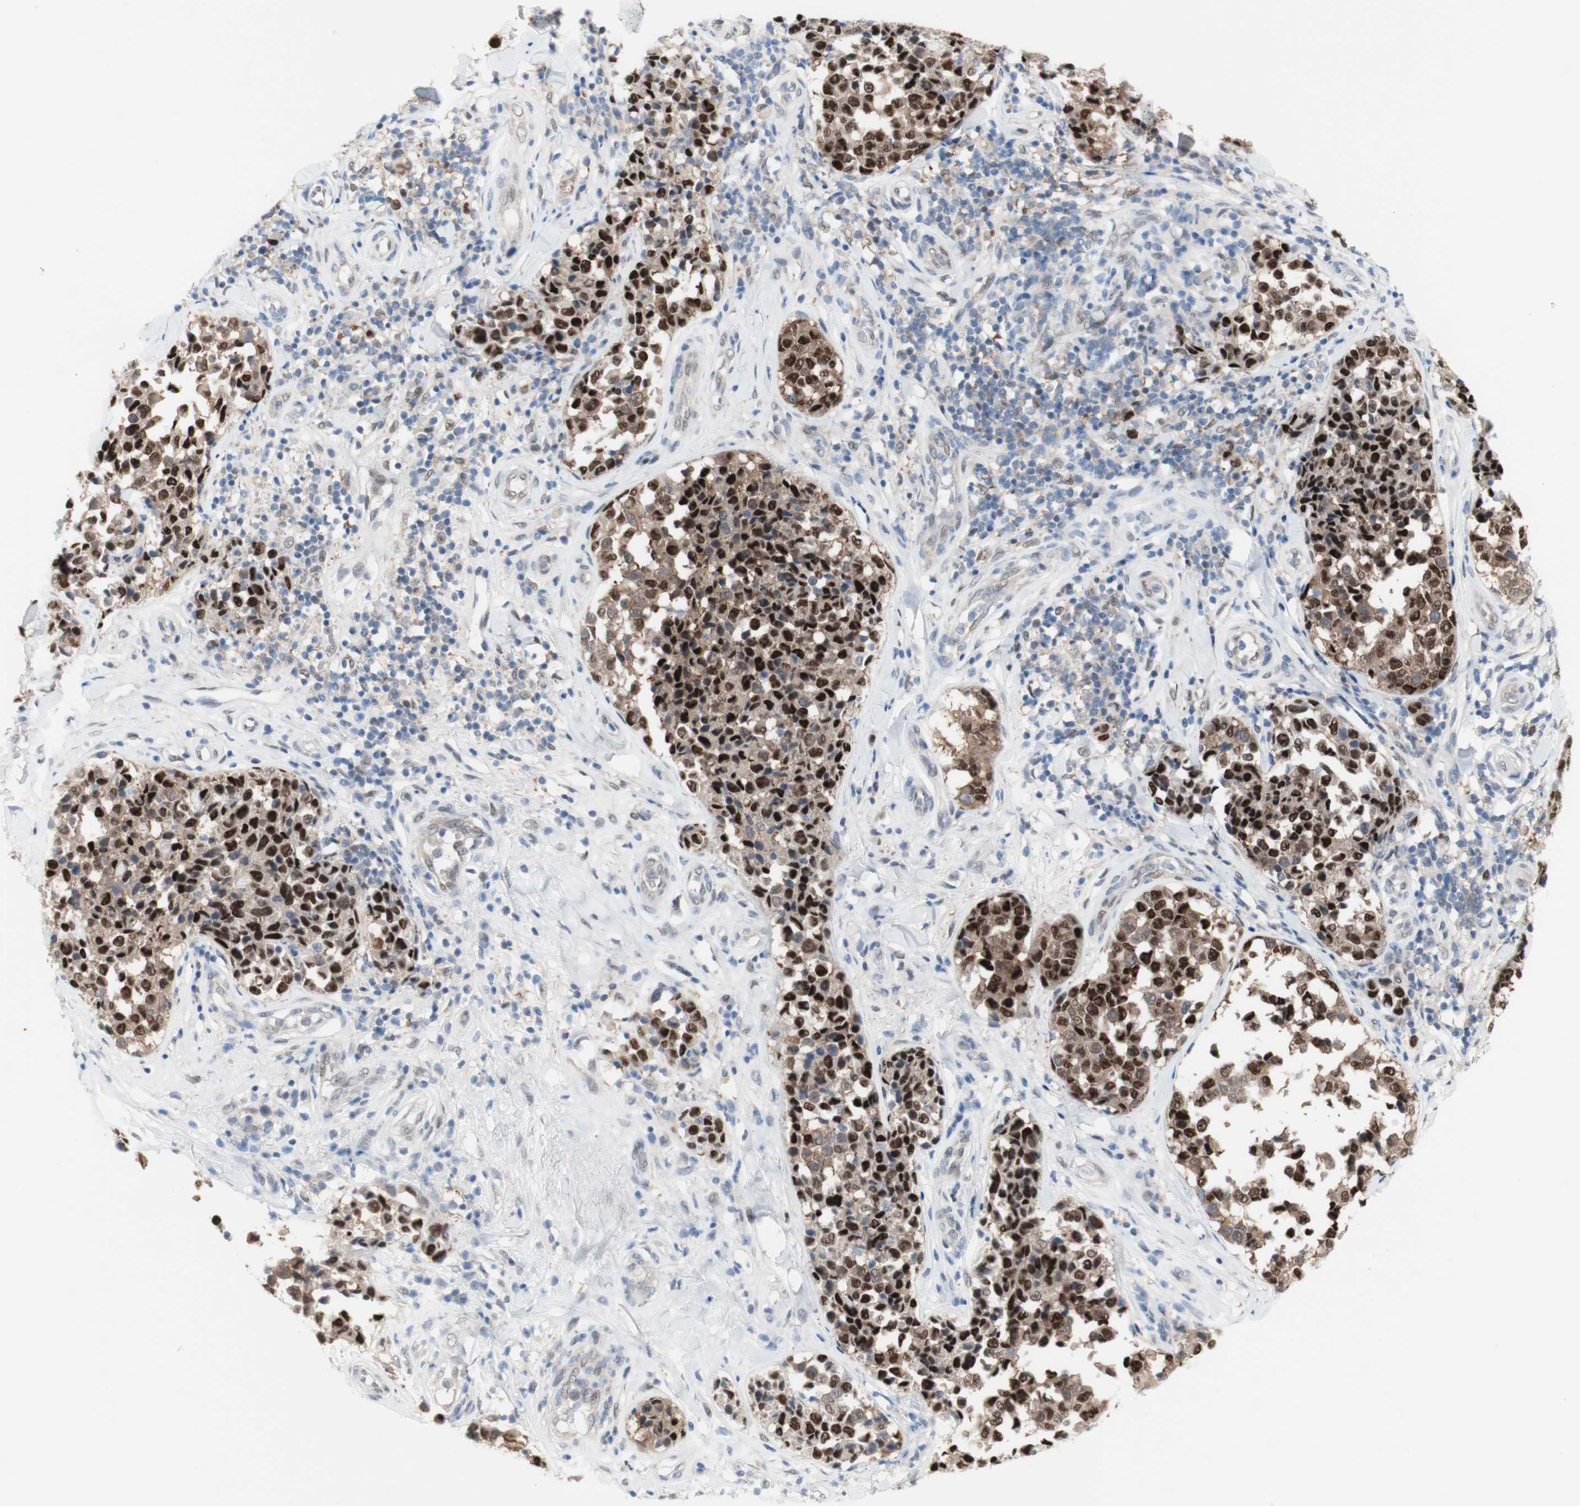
{"staining": {"intensity": "strong", "quantity": ">75%", "location": "cytoplasmic/membranous,nuclear"}, "tissue": "melanoma", "cell_type": "Tumor cells", "image_type": "cancer", "snomed": [{"axis": "morphology", "description": "Malignant melanoma, NOS"}, {"axis": "topography", "description": "Skin"}], "caption": "Protein staining of melanoma tissue displays strong cytoplasmic/membranous and nuclear expression in approximately >75% of tumor cells. The protein of interest is shown in brown color, while the nuclei are stained blue.", "gene": "PRMT5", "patient": {"sex": "female", "age": 64}}